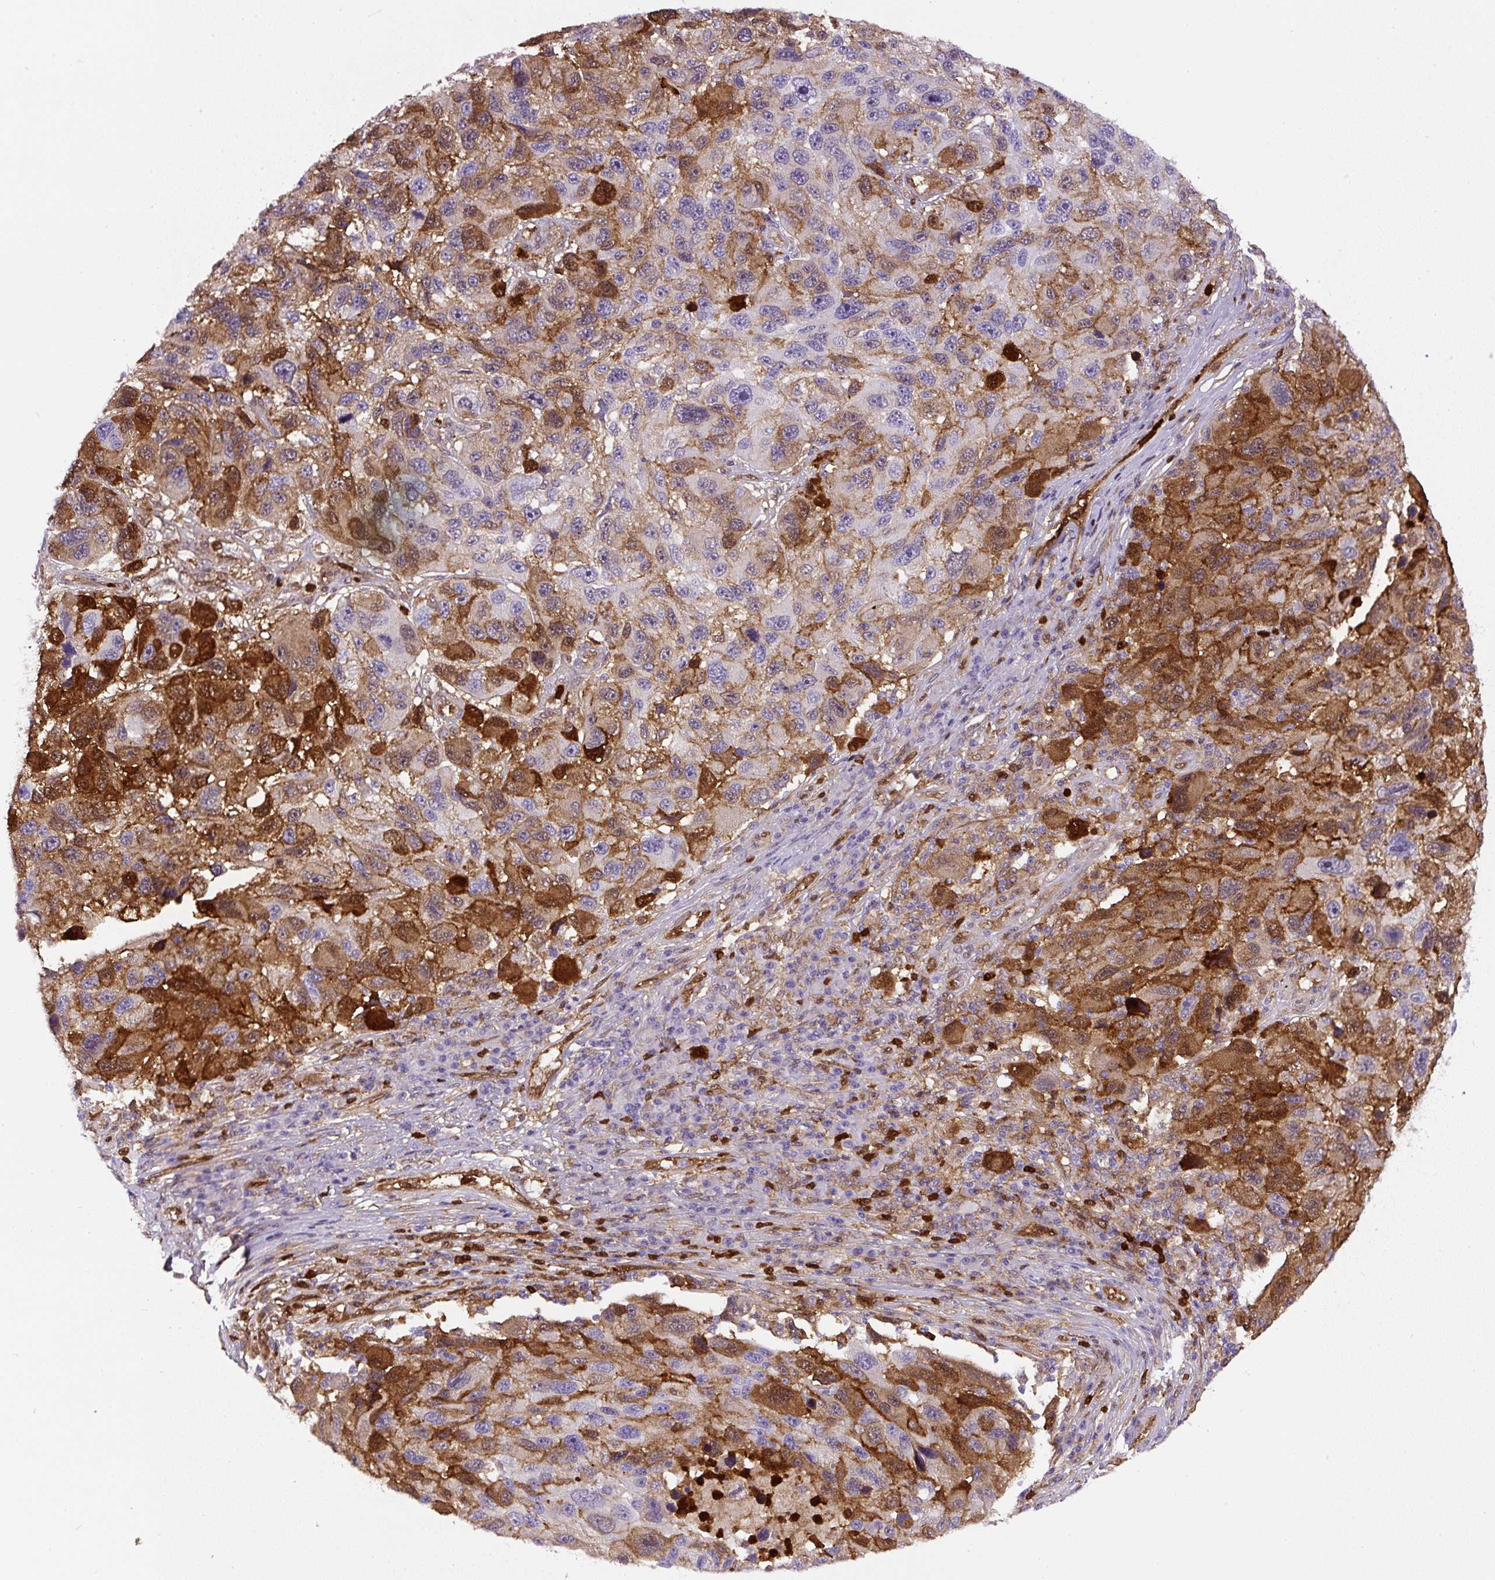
{"staining": {"intensity": "moderate", "quantity": "25%-75%", "location": "cytoplasmic/membranous"}, "tissue": "melanoma", "cell_type": "Tumor cells", "image_type": "cancer", "snomed": [{"axis": "morphology", "description": "Malignant melanoma, NOS"}, {"axis": "topography", "description": "Skin"}], "caption": "Tumor cells show moderate cytoplasmic/membranous staining in approximately 25%-75% of cells in malignant melanoma. The staining is performed using DAB (3,3'-diaminobenzidine) brown chromogen to label protein expression. The nuclei are counter-stained blue using hematoxylin.", "gene": "ANXA1", "patient": {"sex": "male", "age": 53}}